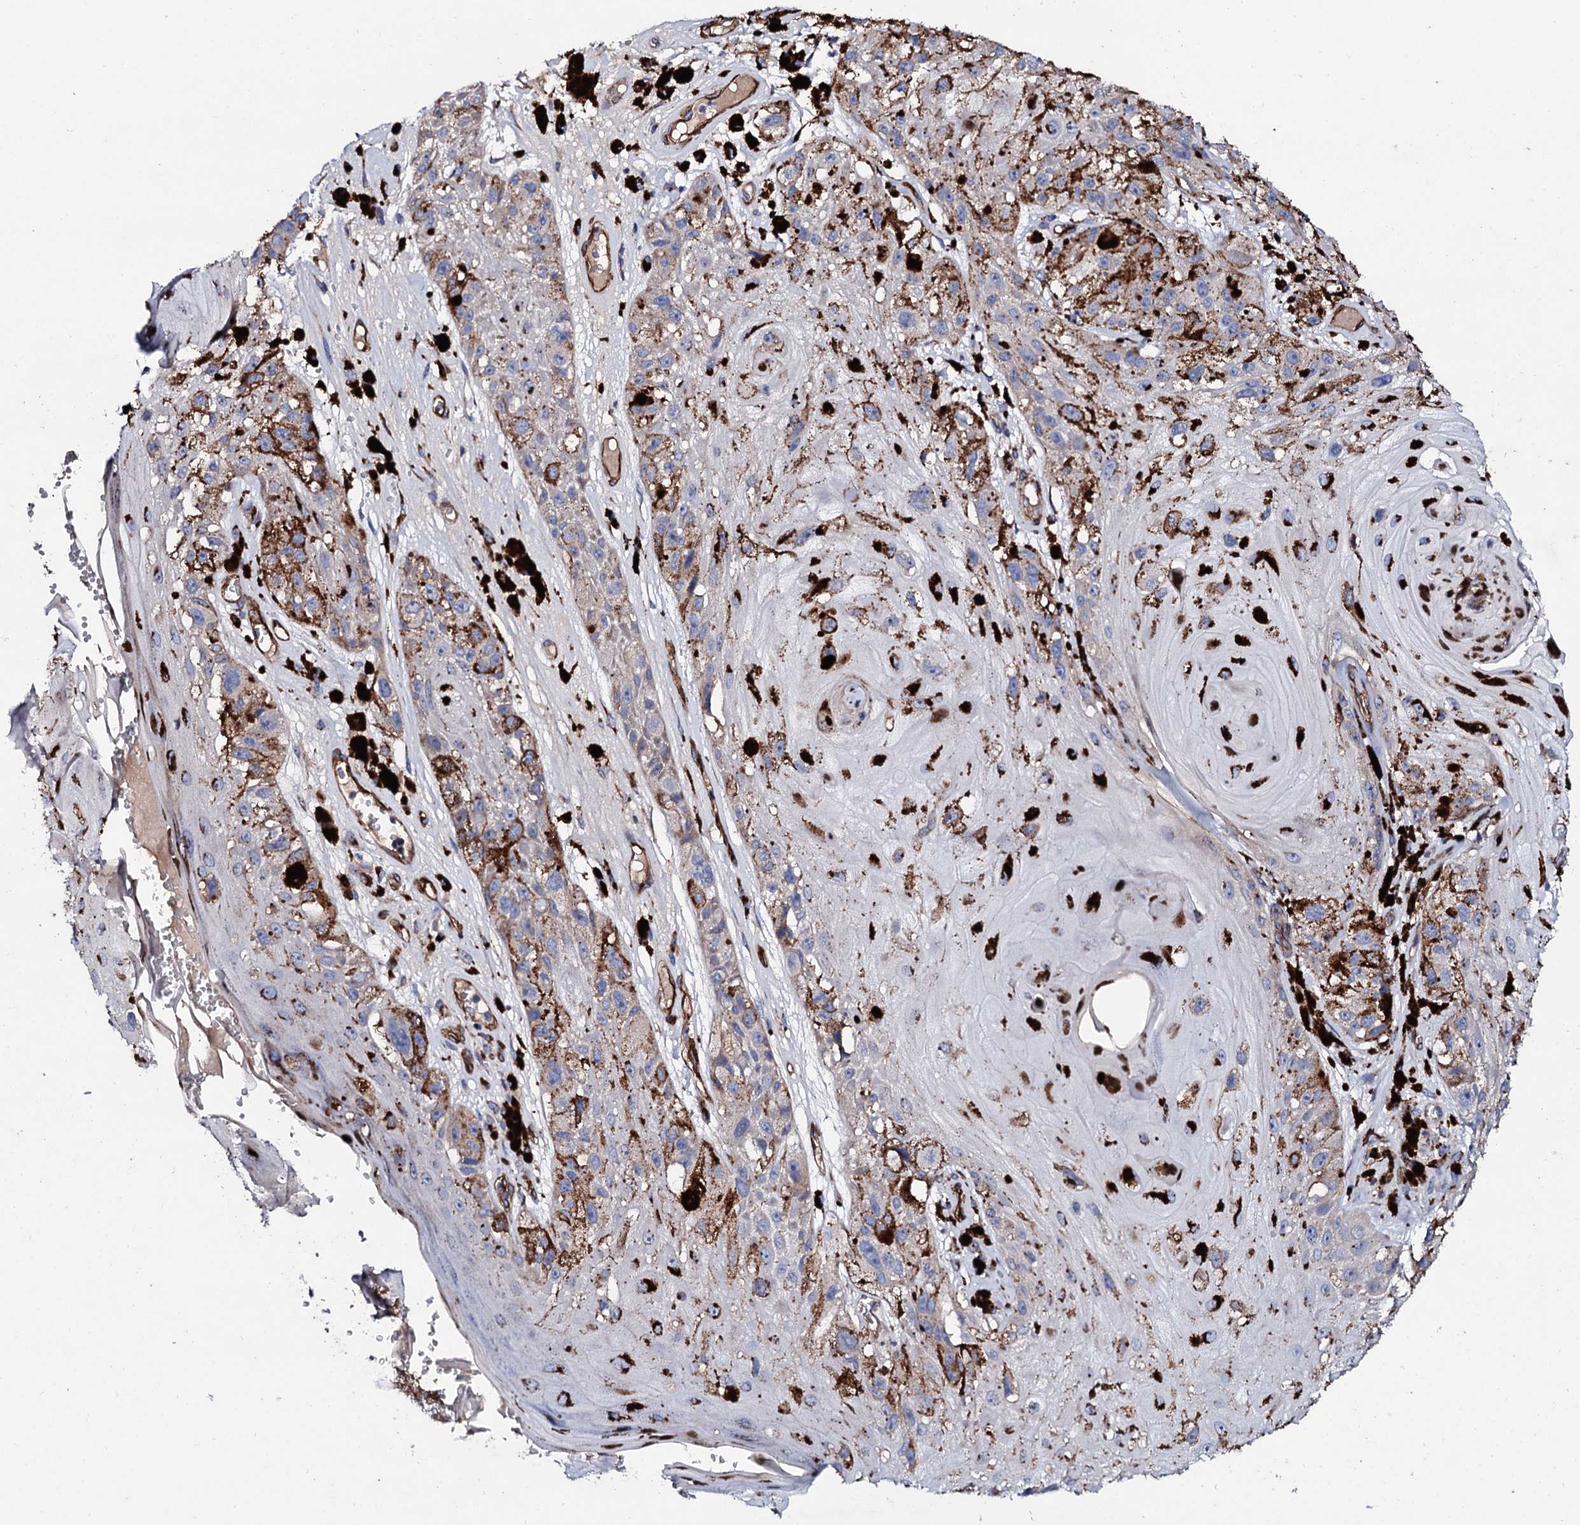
{"staining": {"intensity": "negative", "quantity": "none", "location": "none"}, "tissue": "melanoma", "cell_type": "Tumor cells", "image_type": "cancer", "snomed": [{"axis": "morphology", "description": "Malignant melanoma, NOS"}, {"axis": "topography", "description": "Skin"}], "caption": "A photomicrograph of melanoma stained for a protein demonstrates no brown staining in tumor cells.", "gene": "DBX1", "patient": {"sex": "male", "age": 88}}